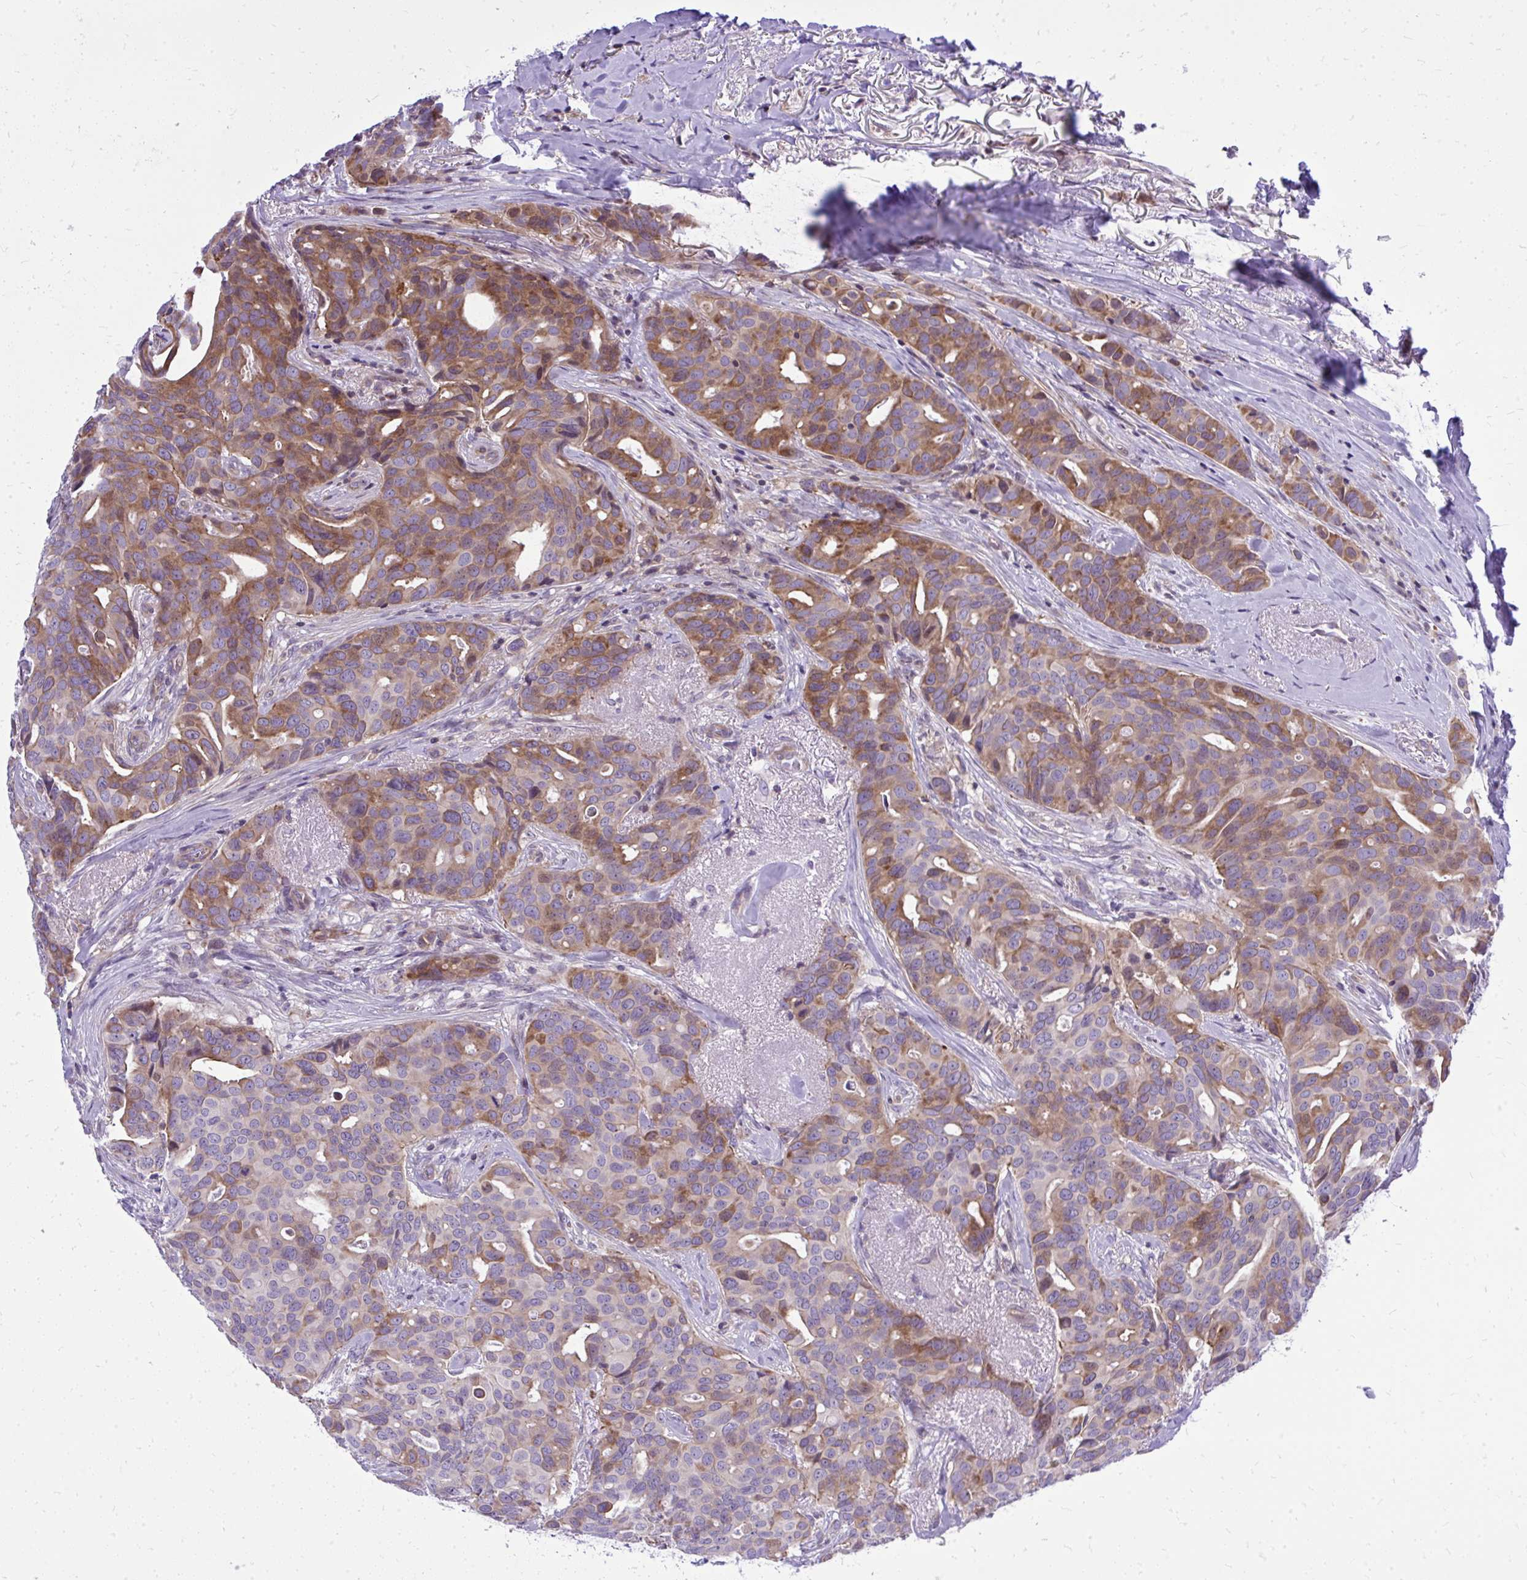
{"staining": {"intensity": "moderate", "quantity": "25%-75%", "location": "cytoplasmic/membranous"}, "tissue": "breast cancer", "cell_type": "Tumor cells", "image_type": "cancer", "snomed": [{"axis": "morphology", "description": "Duct carcinoma"}, {"axis": "topography", "description": "Breast"}], "caption": "Breast cancer was stained to show a protein in brown. There is medium levels of moderate cytoplasmic/membranous staining in approximately 25%-75% of tumor cells. Nuclei are stained in blue.", "gene": "GRK4", "patient": {"sex": "female", "age": 54}}